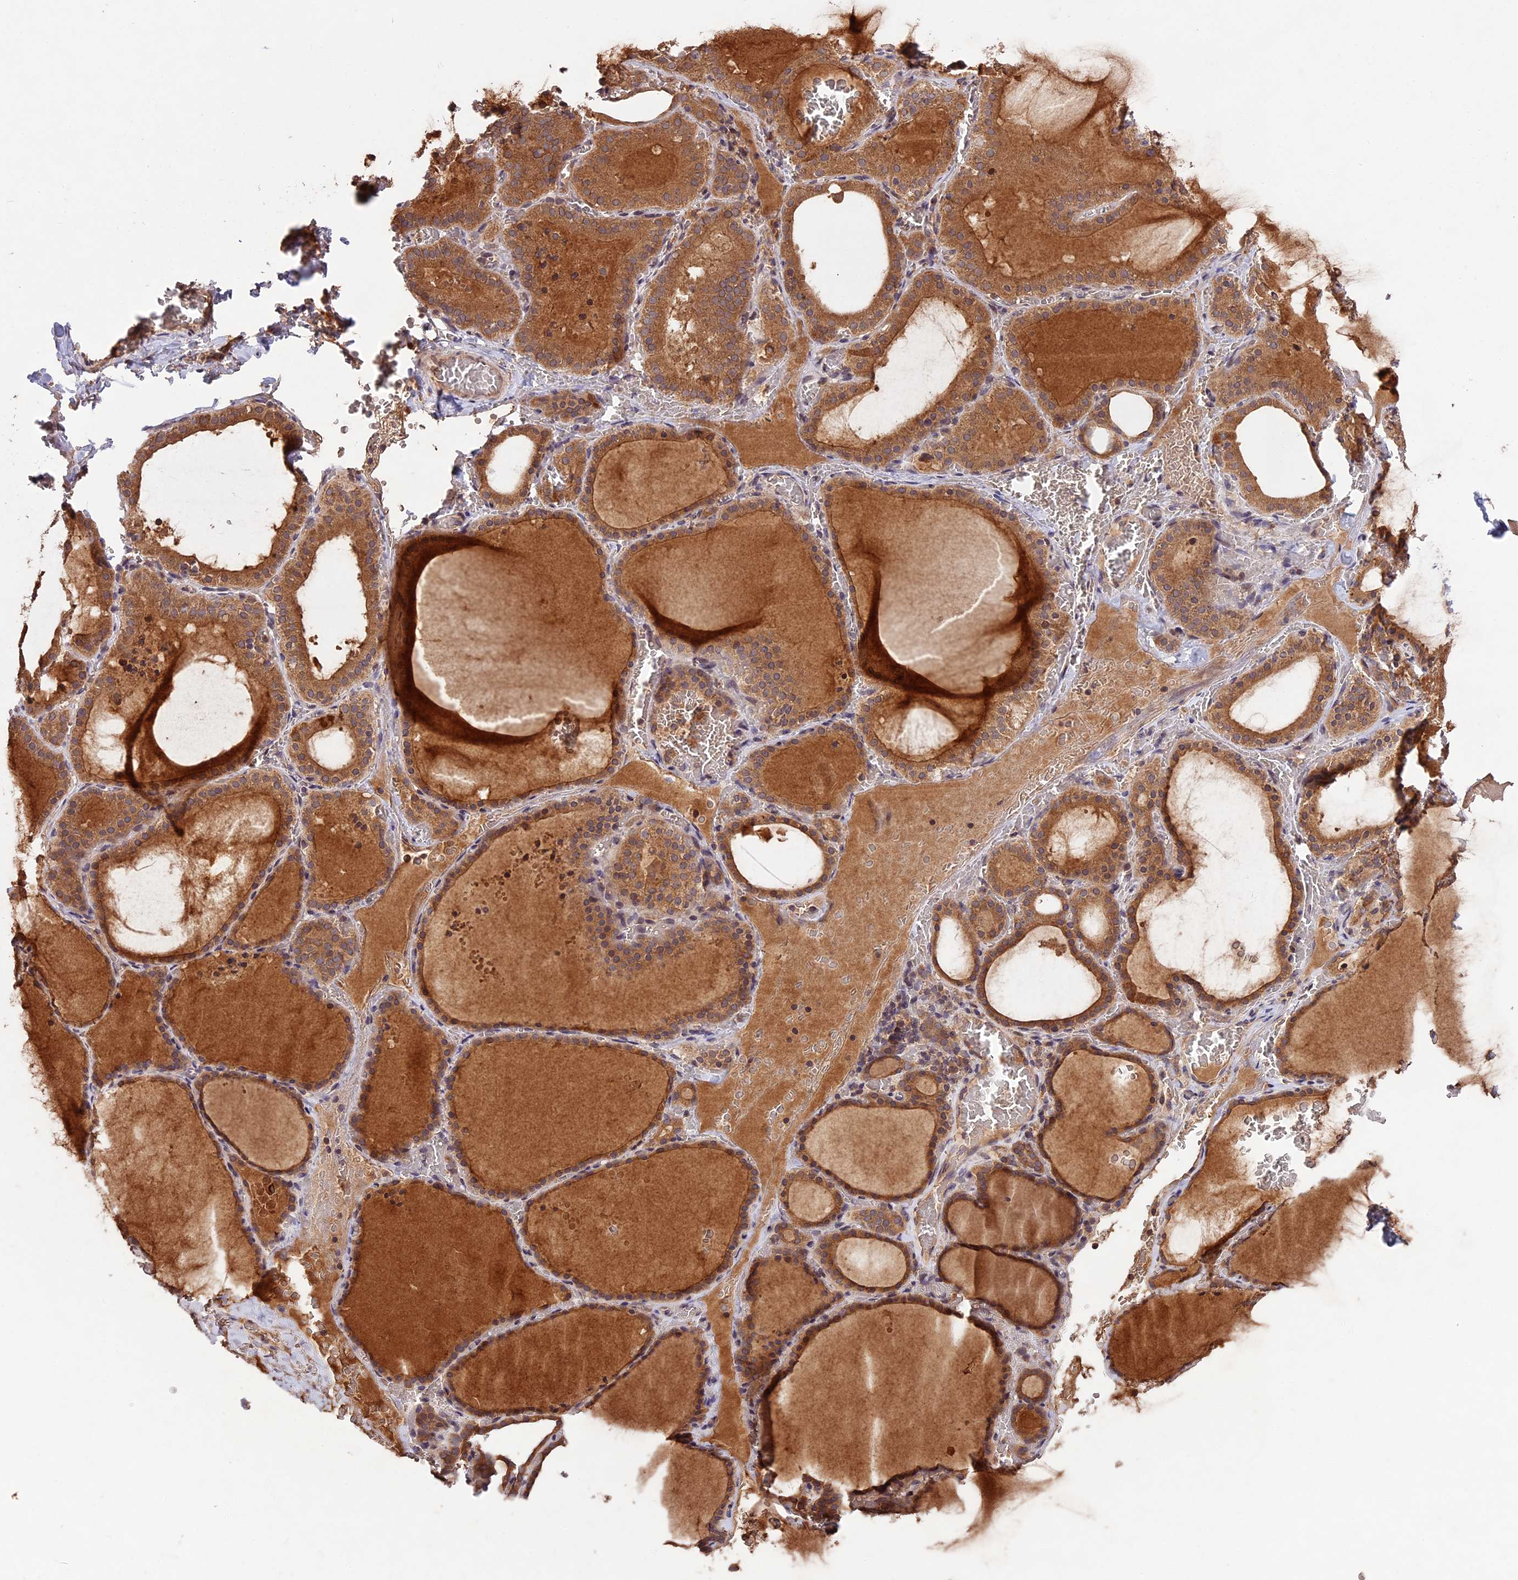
{"staining": {"intensity": "strong", "quantity": ">75%", "location": "cytoplasmic/membranous"}, "tissue": "thyroid gland", "cell_type": "Glandular cells", "image_type": "normal", "snomed": [{"axis": "morphology", "description": "Normal tissue, NOS"}, {"axis": "topography", "description": "Thyroid gland"}], "caption": "IHC (DAB (3,3'-diaminobenzidine)) staining of benign thyroid gland reveals strong cytoplasmic/membranous protein staining in about >75% of glandular cells. Nuclei are stained in blue.", "gene": "CHAC1", "patient": {"sex": "female", "age": 39}}